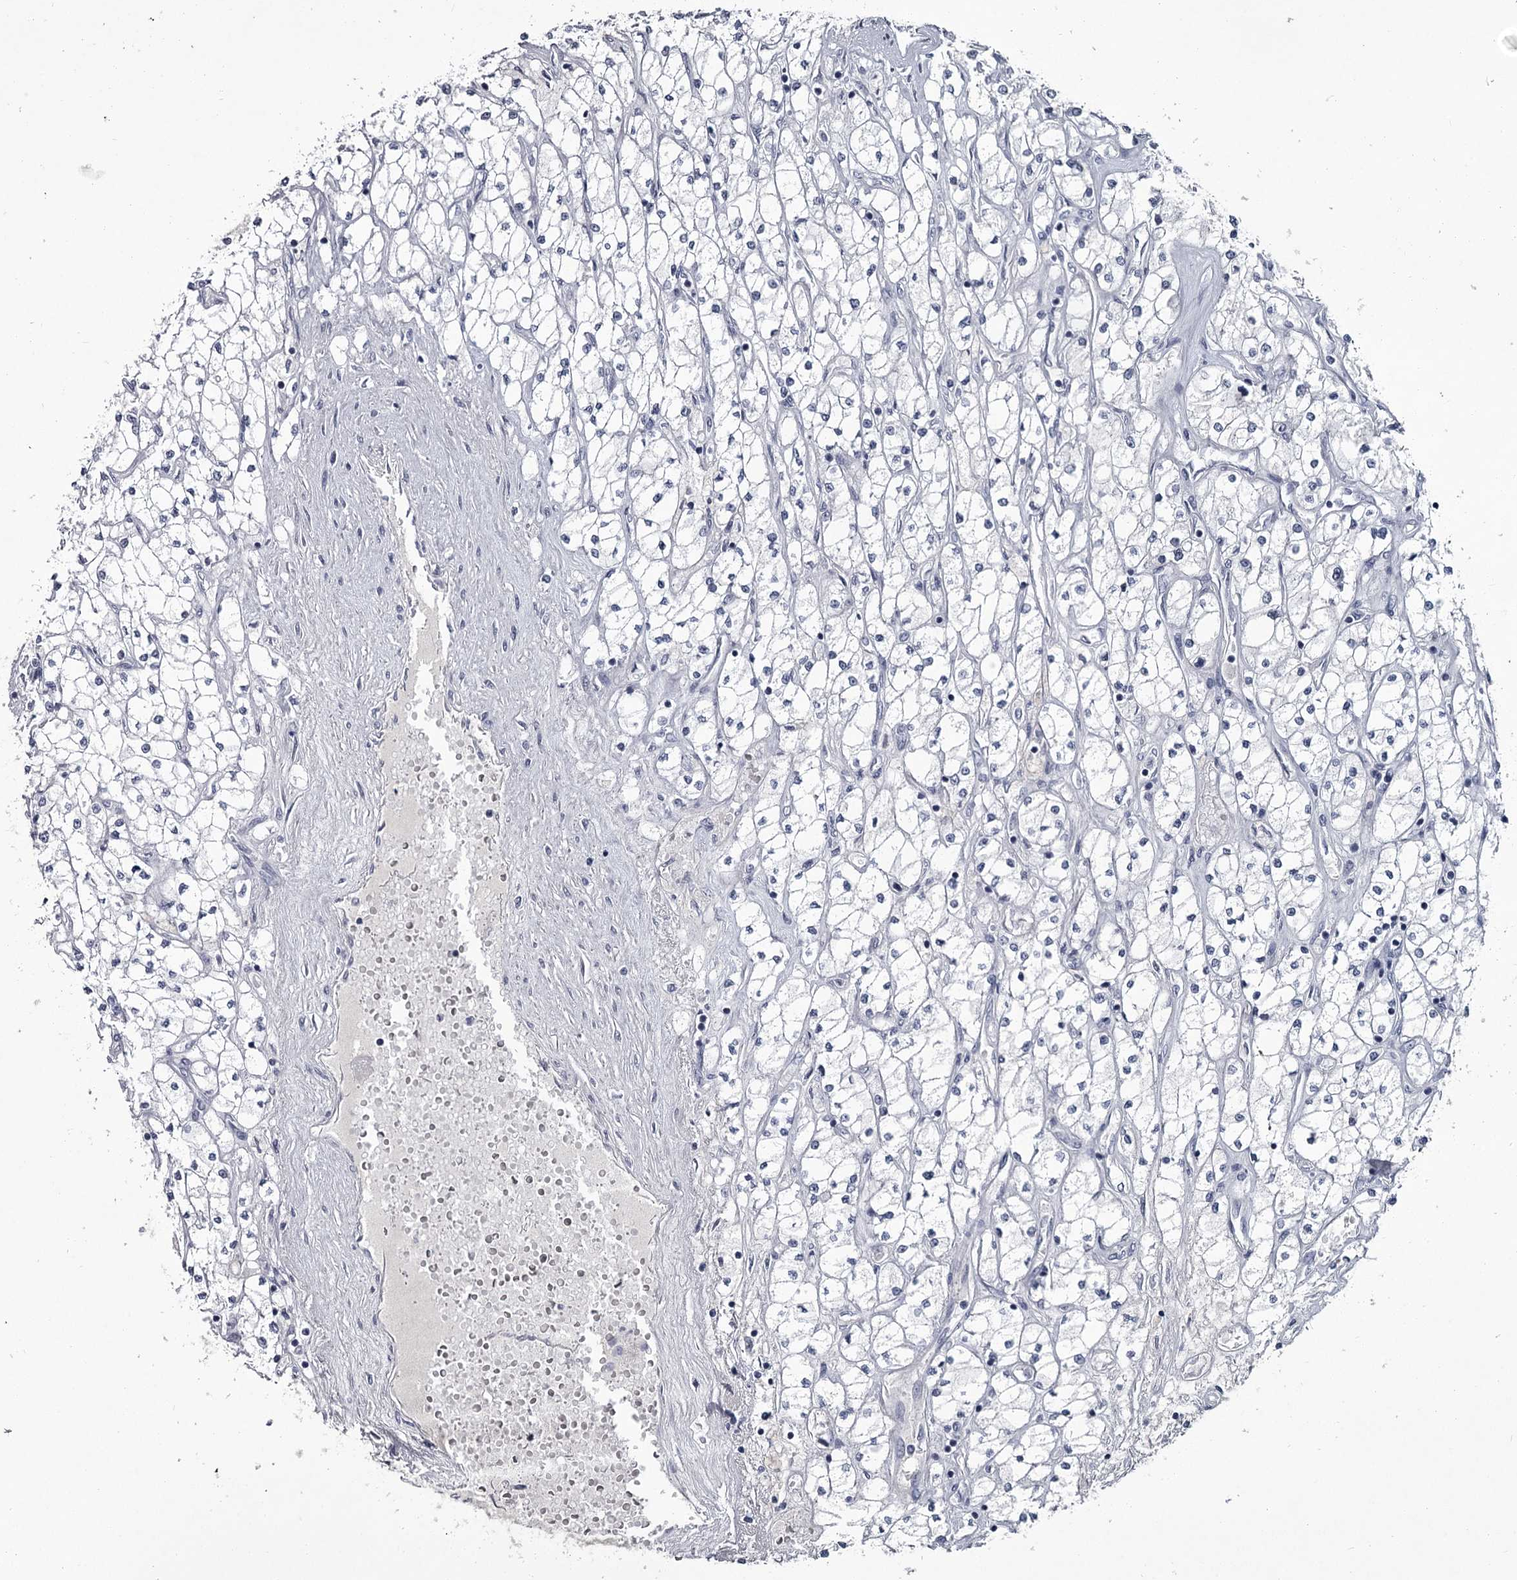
{"staining": {"intensity": "negative", "quantity": "none", "location": "none"}, "tissue": "renal cancer", "cell_type": "Tumor cells", "image_type": "cancer", "snomed": [{"axis": "morphology", "description": "Adenocarcinoma, NOS"}, {"axis": "topography", "description": "Kidney"}], "caption": "IHC image of neoplastic tissue: renal cancer (adenocarcinoma) stained with DAB (3,3'-diaminobenzidine) reveals no significant protein expression in tumor cells.", "gene": "DAO", "patient": {"sex": "male", "age": 80}}